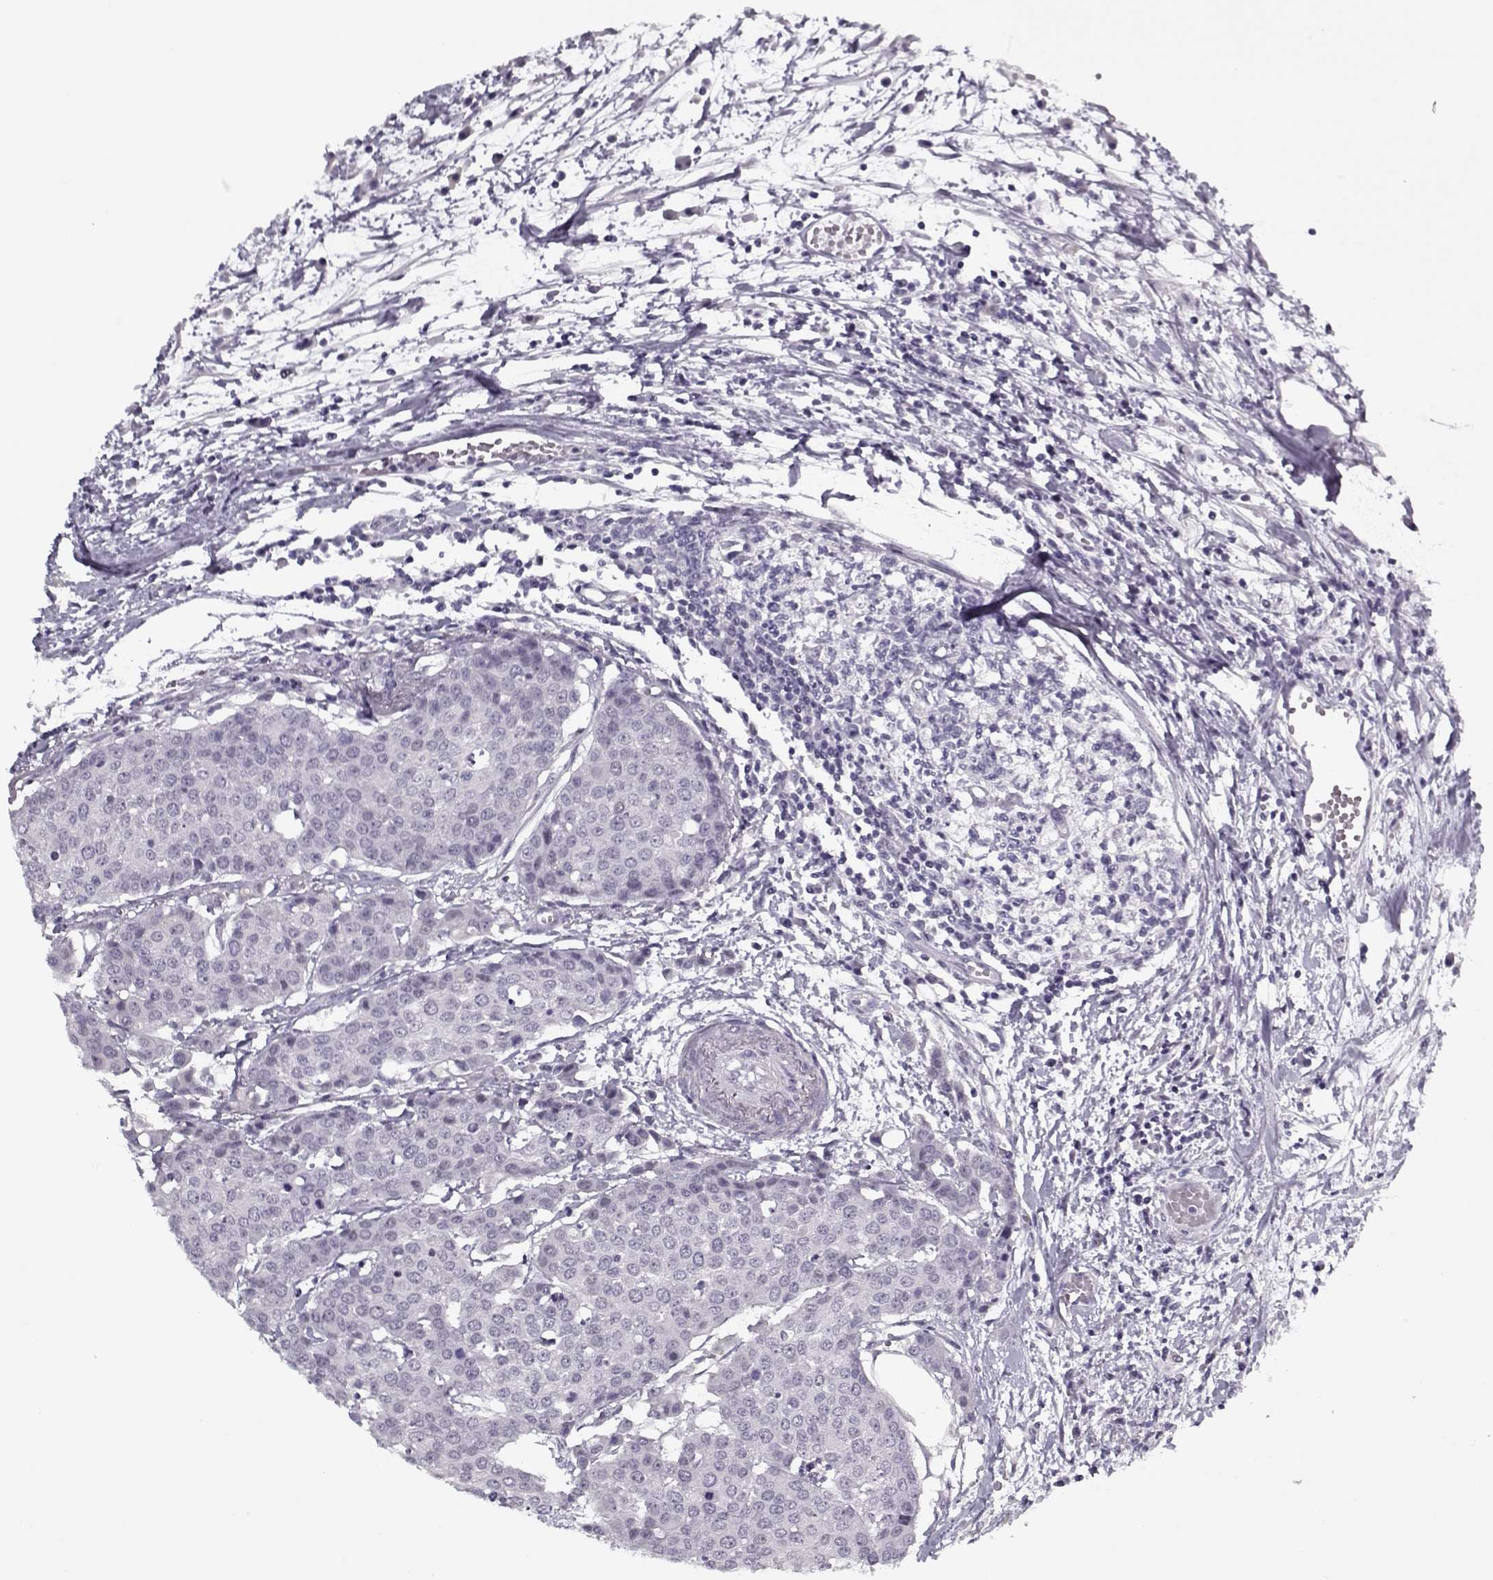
{"staining": {"intensity": "negative", "quantity": "none", "location": "none"}, "tissue": "carcinoid", "cell_type": "Tumor cells", "image_type": "cancer", "snomed": [{"axis": "morphology", "description": "Carcinoid, malignant, NOS"}, {"axis": "topography", "description": "Colon"}], "caption": "DAB (3,3'-diaminobenzidine) immunohistochemical staining of human carcinoid shows no significant staining in tumor cells. The staining was performed using DAB (3,3'-diaminobenzidine) to visualize the protein expression in brown, while the nuclei were stained in blue with hematoxylin (Magnification: 20x).", "gene": "CIBAR1", "patient": {"sex": "male", "age": 81}}